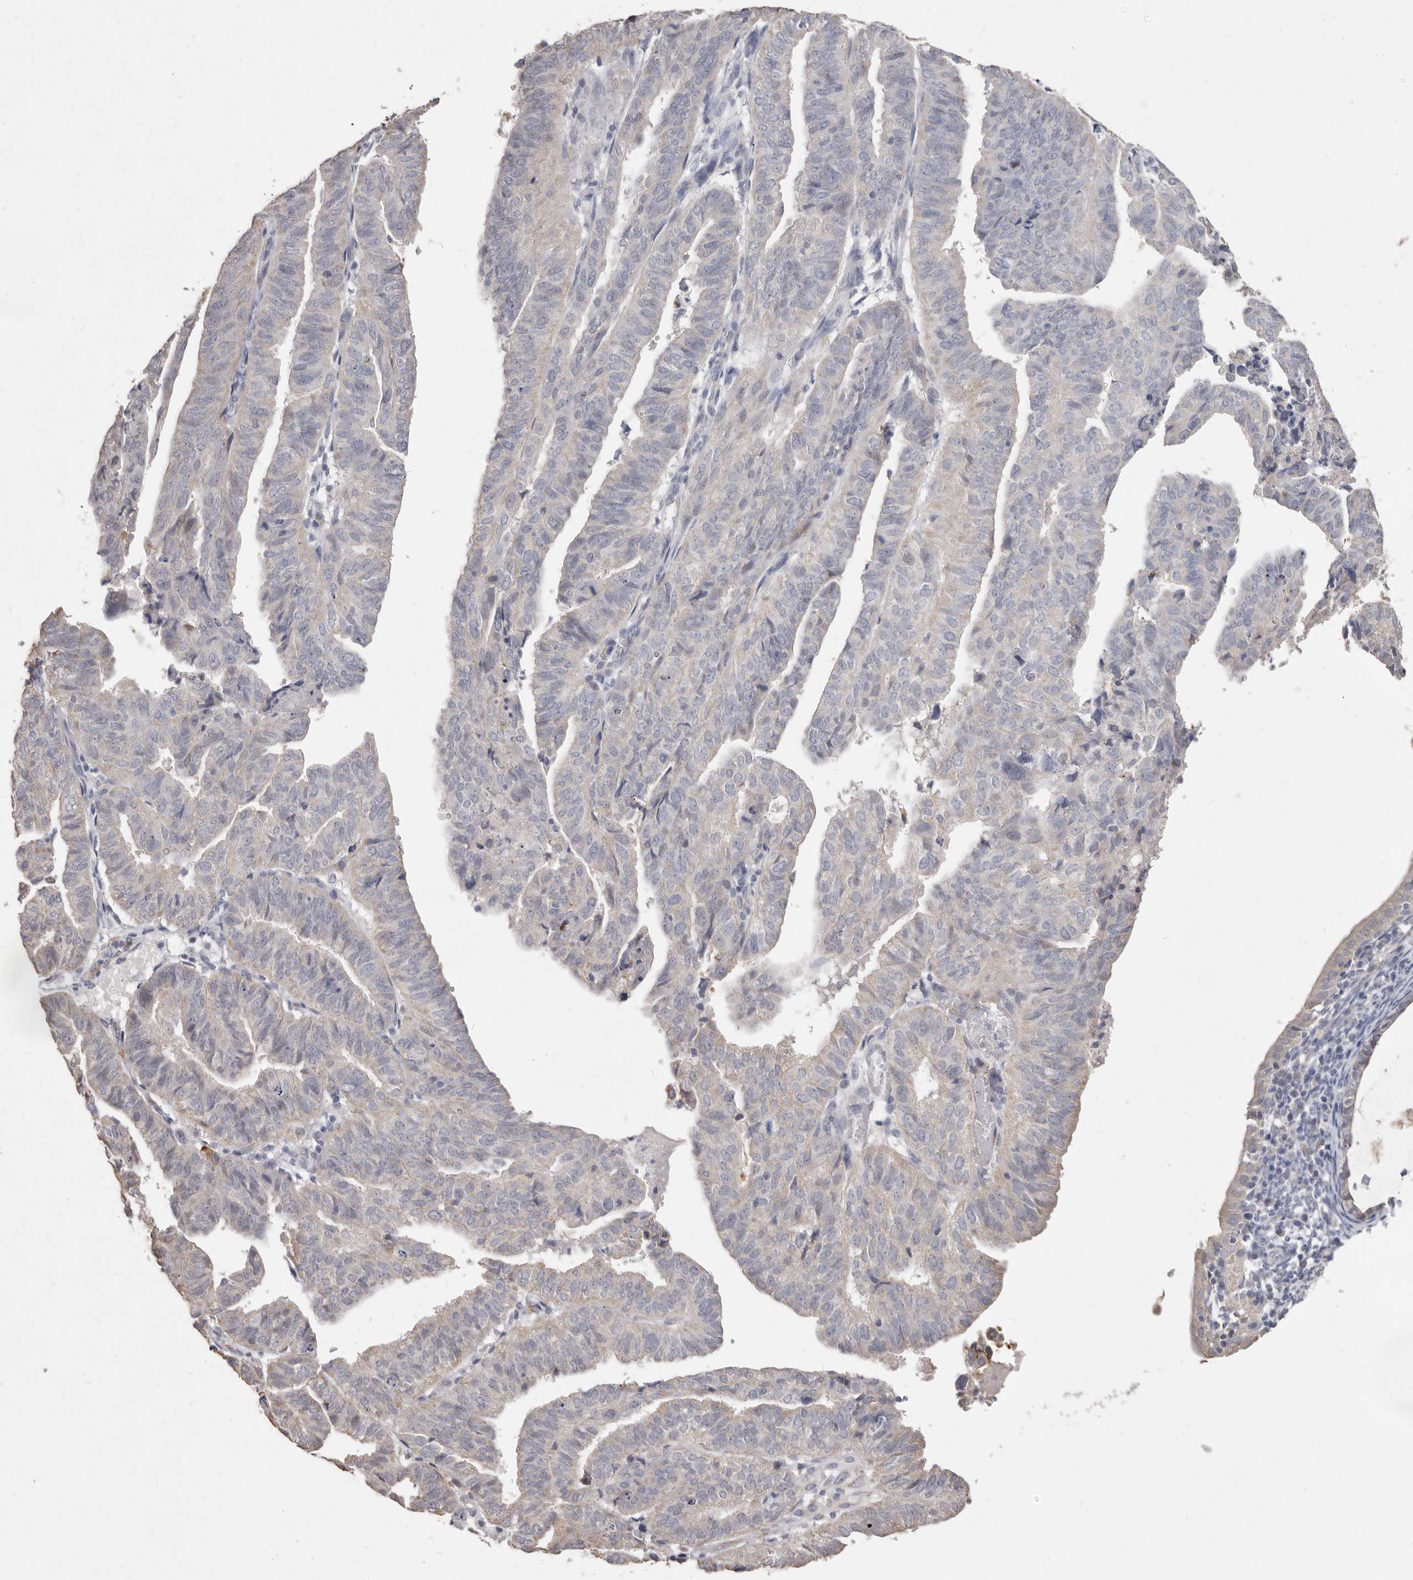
{"staining": {"intensity": "negative", "quantity": "none", "location": "none"}, "tissue": "endometrial cancer", "cell_type": "Tumor cells", "image_type": "cancer", "snomed": [{"axis": "morphology", "description": "Adenocarcinoma, NOS"}, {"axis": "topography", "description": "Uterus"}], "caption": "IHC histopathology image of neoplastic tissue: endometrial cancer (adenocarcinoma) stained with DAB (3,3'-diaminobenzidine) reveals no significant protein expression in tumor cells.", "gene": "ZYG11B", "patient": {"sex": "female", "age": 77}}